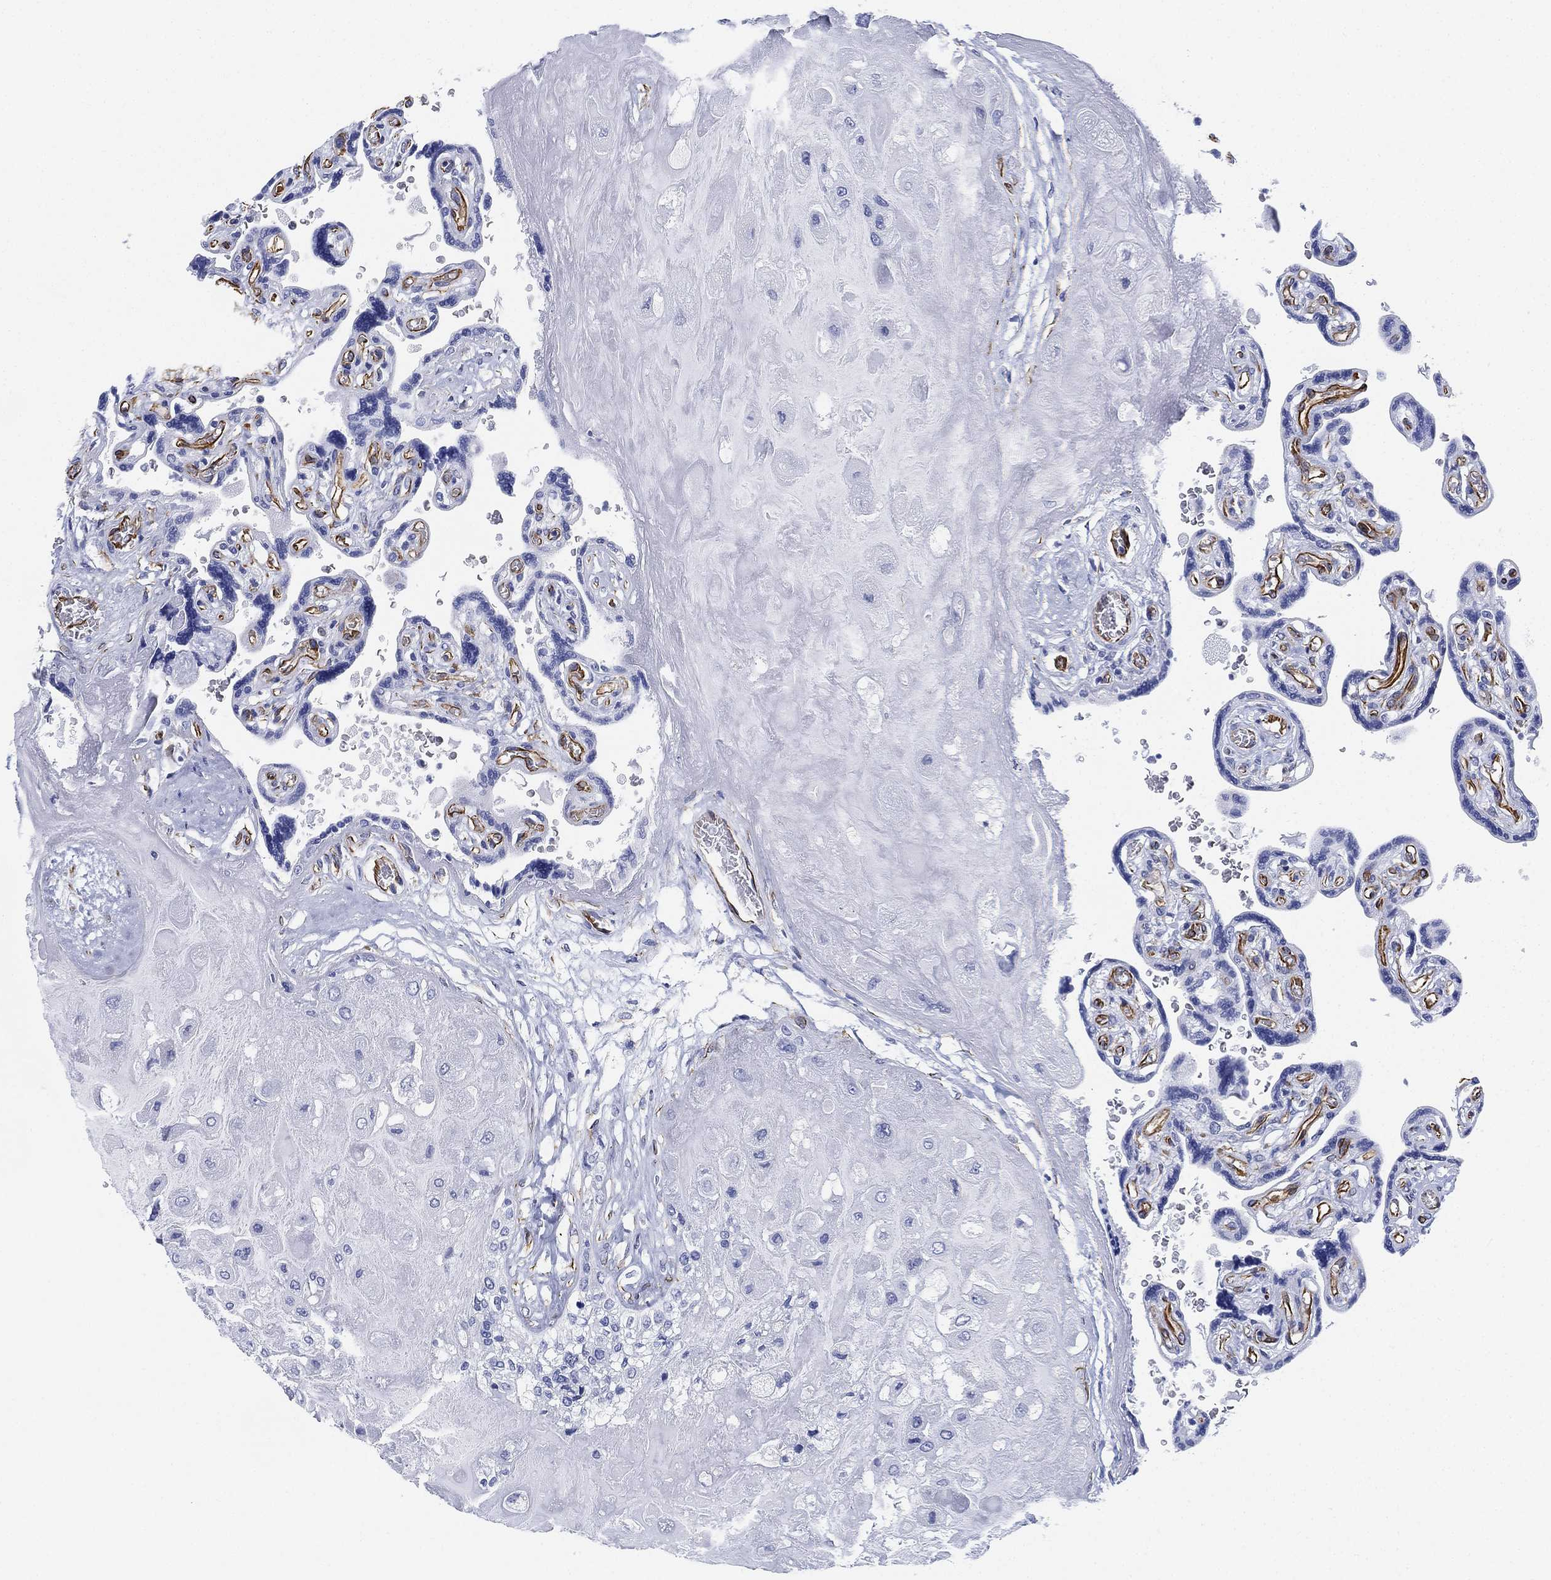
{"staining": {"intensity": "negative", "quantity": "none", "location": "none"}, "tissue": "placenta", "cell_type": "Decidual cells", "image_type": "normal", "snomed": [{"axis": "morphology", "description": "Normal tissue, NOS"}, {"axis": "topography", "description": "Placenta"}], "caption": "Decidual cells show no significant protein staining in benign placenta. The staining was performed using DAB (3,3'-diaminobenzidine) to visualize the protein expression in brown, while the nuclei were stained in blue with hematoxylin (Magnification: 20x).", "gene": "PSKH2", "patient": {"sex": "female", "age": 32}}